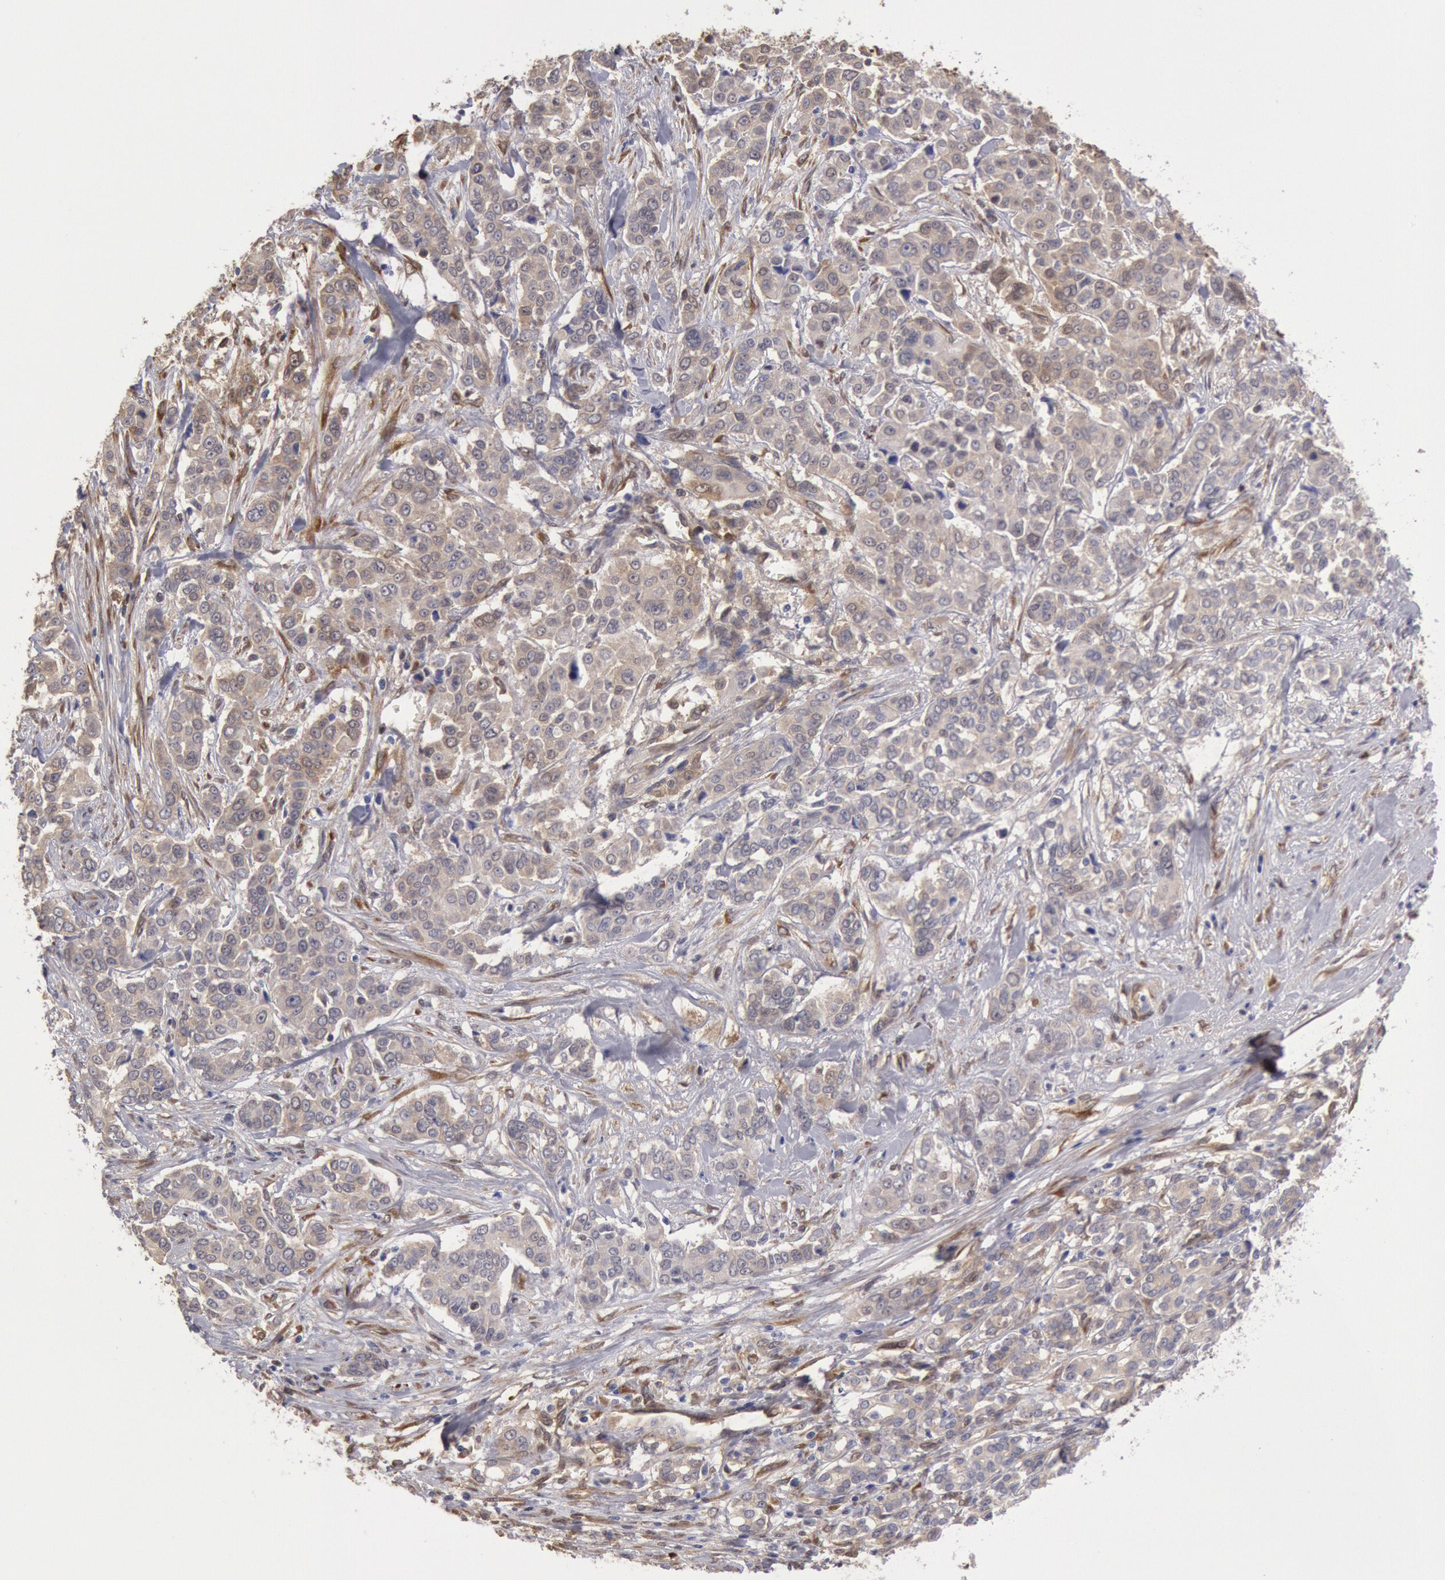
{"staining": {"intensity": "weak", "quantity": "25%-75%", "location": "cytoplasmic/membranous"}, "tissue": "pancreatic cancer", "cell_type": "Tumor cells", "image_type": "cancer", "snomed": [{"axis": "morphology", "description": "Adenocarcinoma, NOS"}, {"axis": "topography", "description": "Pancreas"}], "caption": "Immunohistochemical staining of pancreatic adenocarcinoma displays low levels of weak cytoplasmic/membranous protein positivity in approximately 25%-75% of tumor cells. (brown staining indicates protein expression, while blue staining denotes nuclei).", "gene": "CCDC50", "patient": {"sex": "female", "age": 52}}